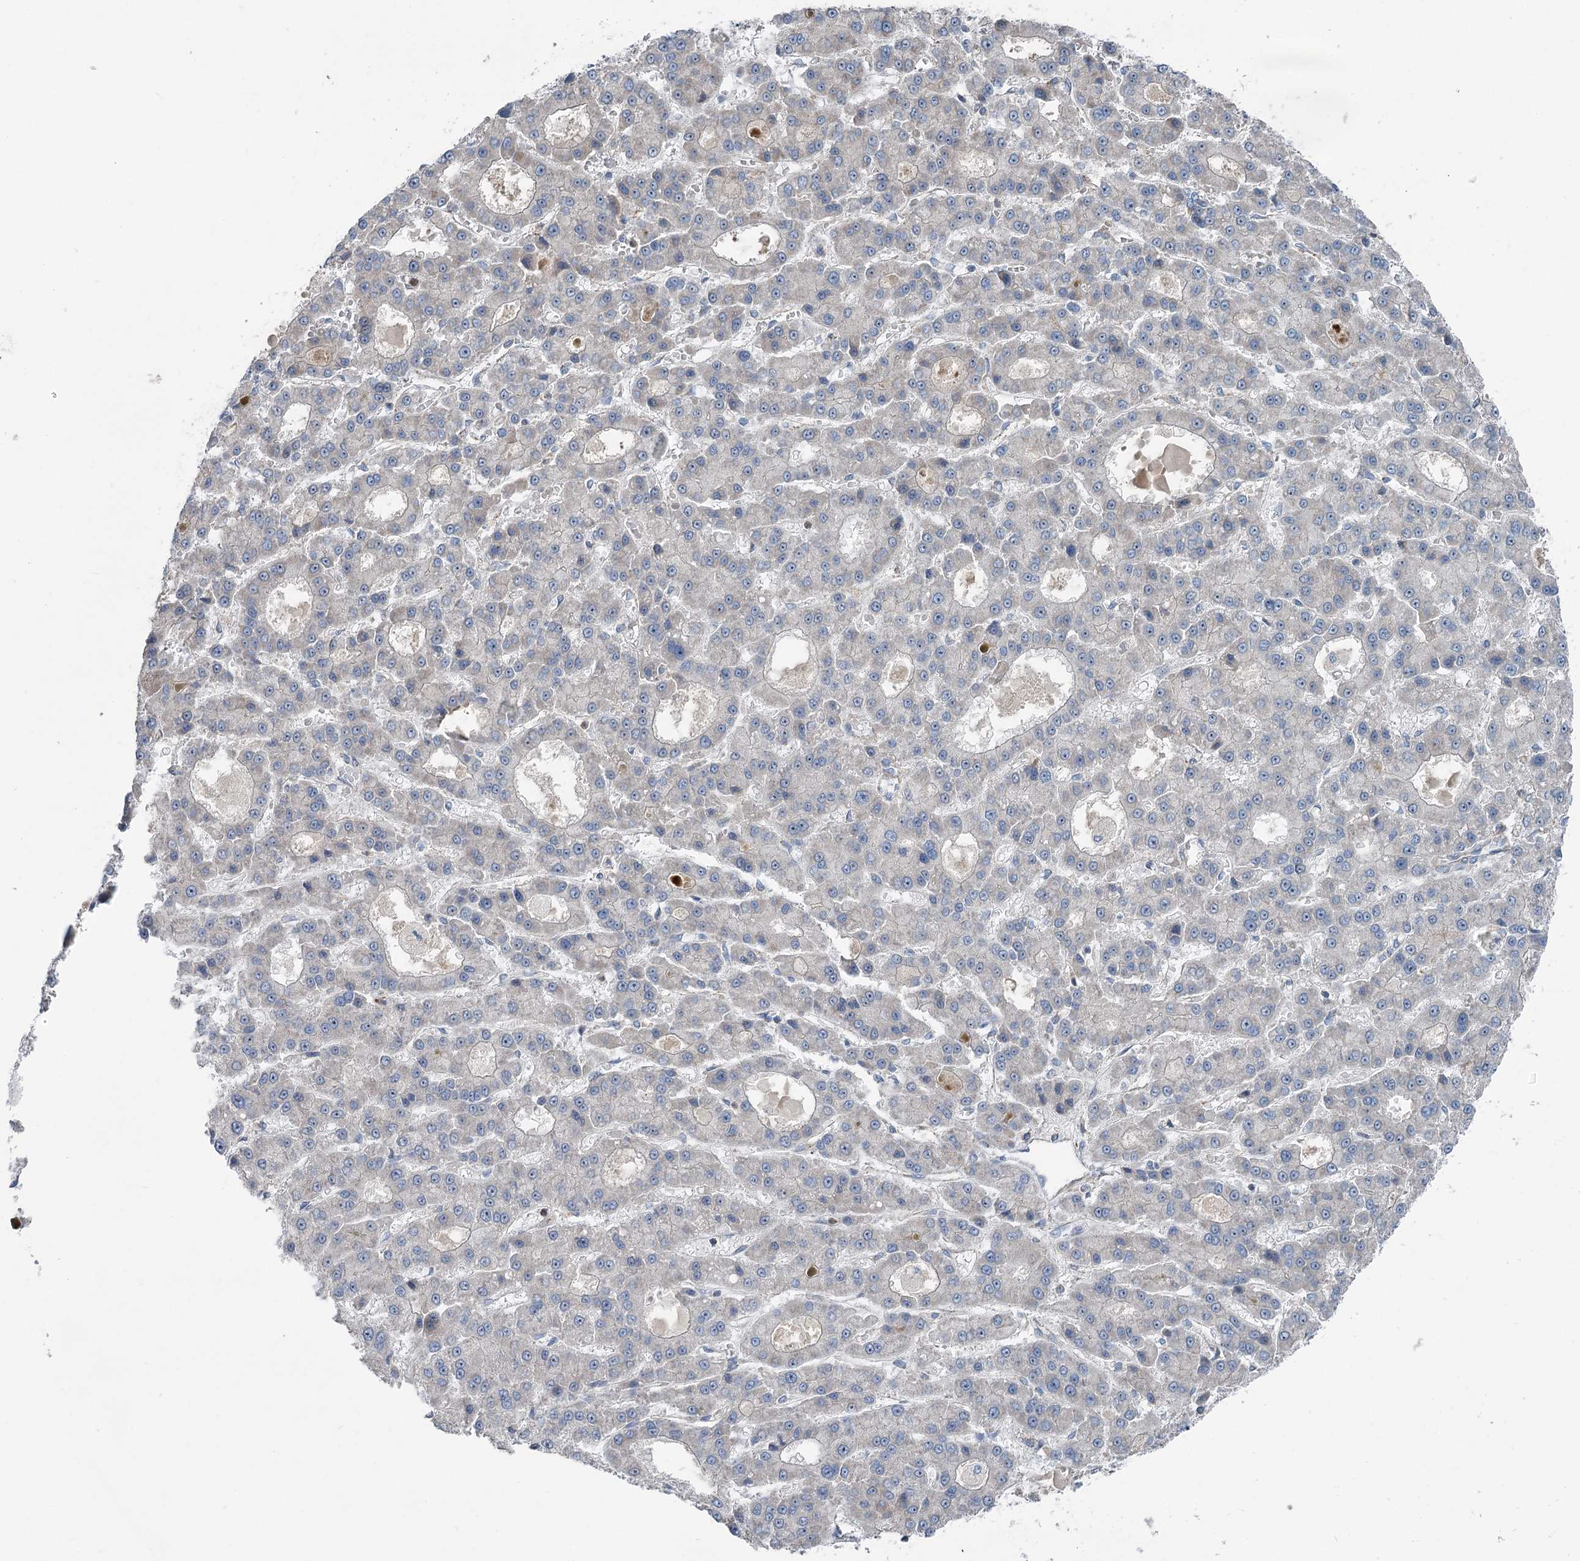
{"staining": {"intensity": "negative", "quantity": "none", "location": "none"}, "tissue": "liver cancer", "cell_type": "Tumor cells", "image_type": "cancer", "snomed": [{"axis": "morphology", "description": "Carcinoma, Hepatocellular, NOS"}, {"axis": "topography", "description": "Liver"}], "caption": "Immunohistochemical staining of human liver hepatocellular carcinoma displays no significant staining in tumor cells.", "gene": "MARK2", "patient": {"sex": "male", "age": 70}}